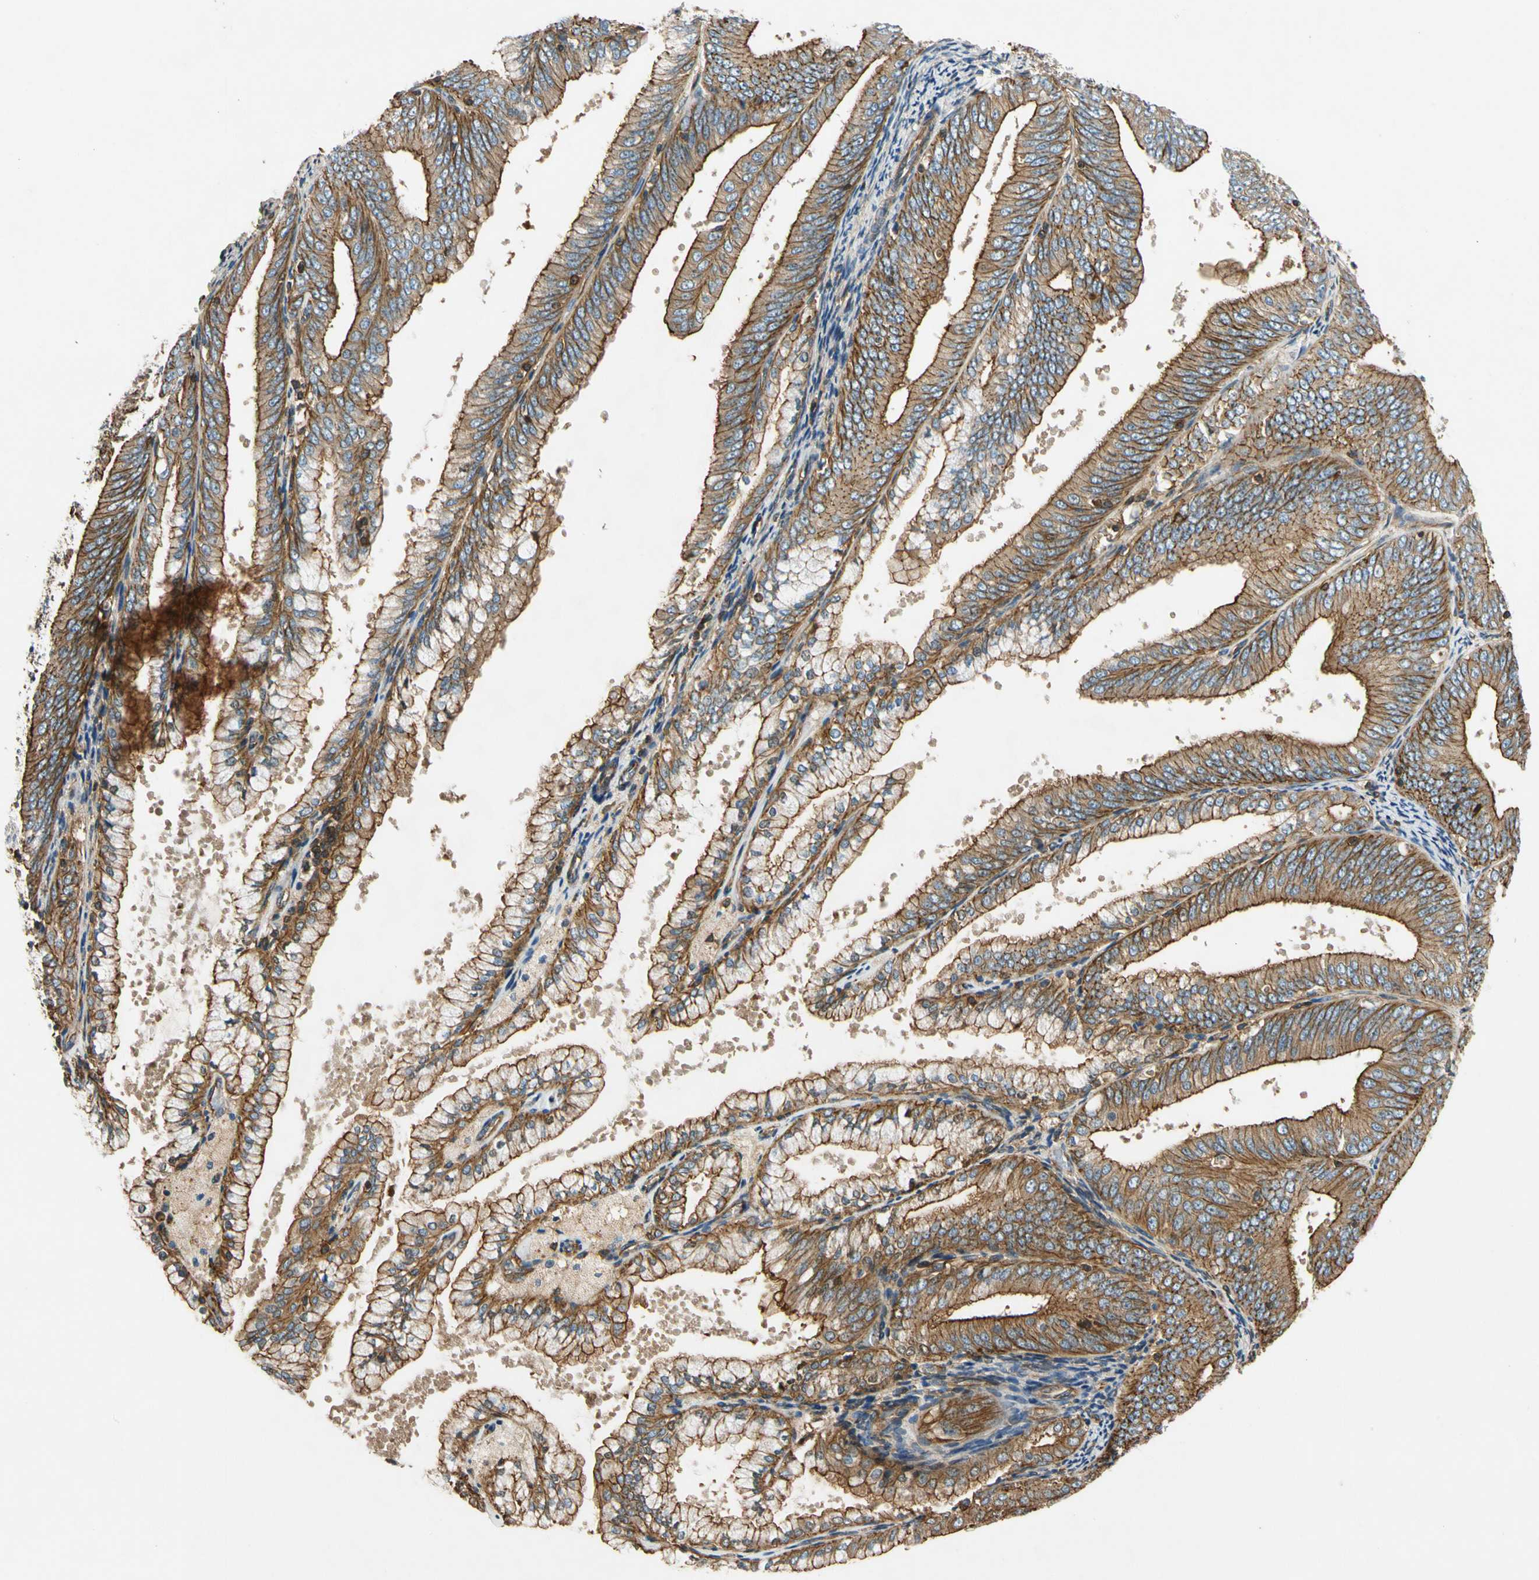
{"staining": {"intensity": "moderate", "quantity": ">75%", "location": "cytoplasmic/membranous"}, "tissue": "endometrial cancer", "cell_type": "Tumor cells", "image_type": "cancer", "snomed": [{"axis": "morphology", "description": "Adenocarcinoma, NOS"}, {"axis": "topography", "description": "Endometrium"}], "caption": "Immunohistochemistry of endometrial cancer demonstrates medium levels of moderate cytoplasmic/membranous positivity in approximately >75% of tumor cells.", "gene": "TCP11L1", "patient": {"sex": "female", "age": 63}}